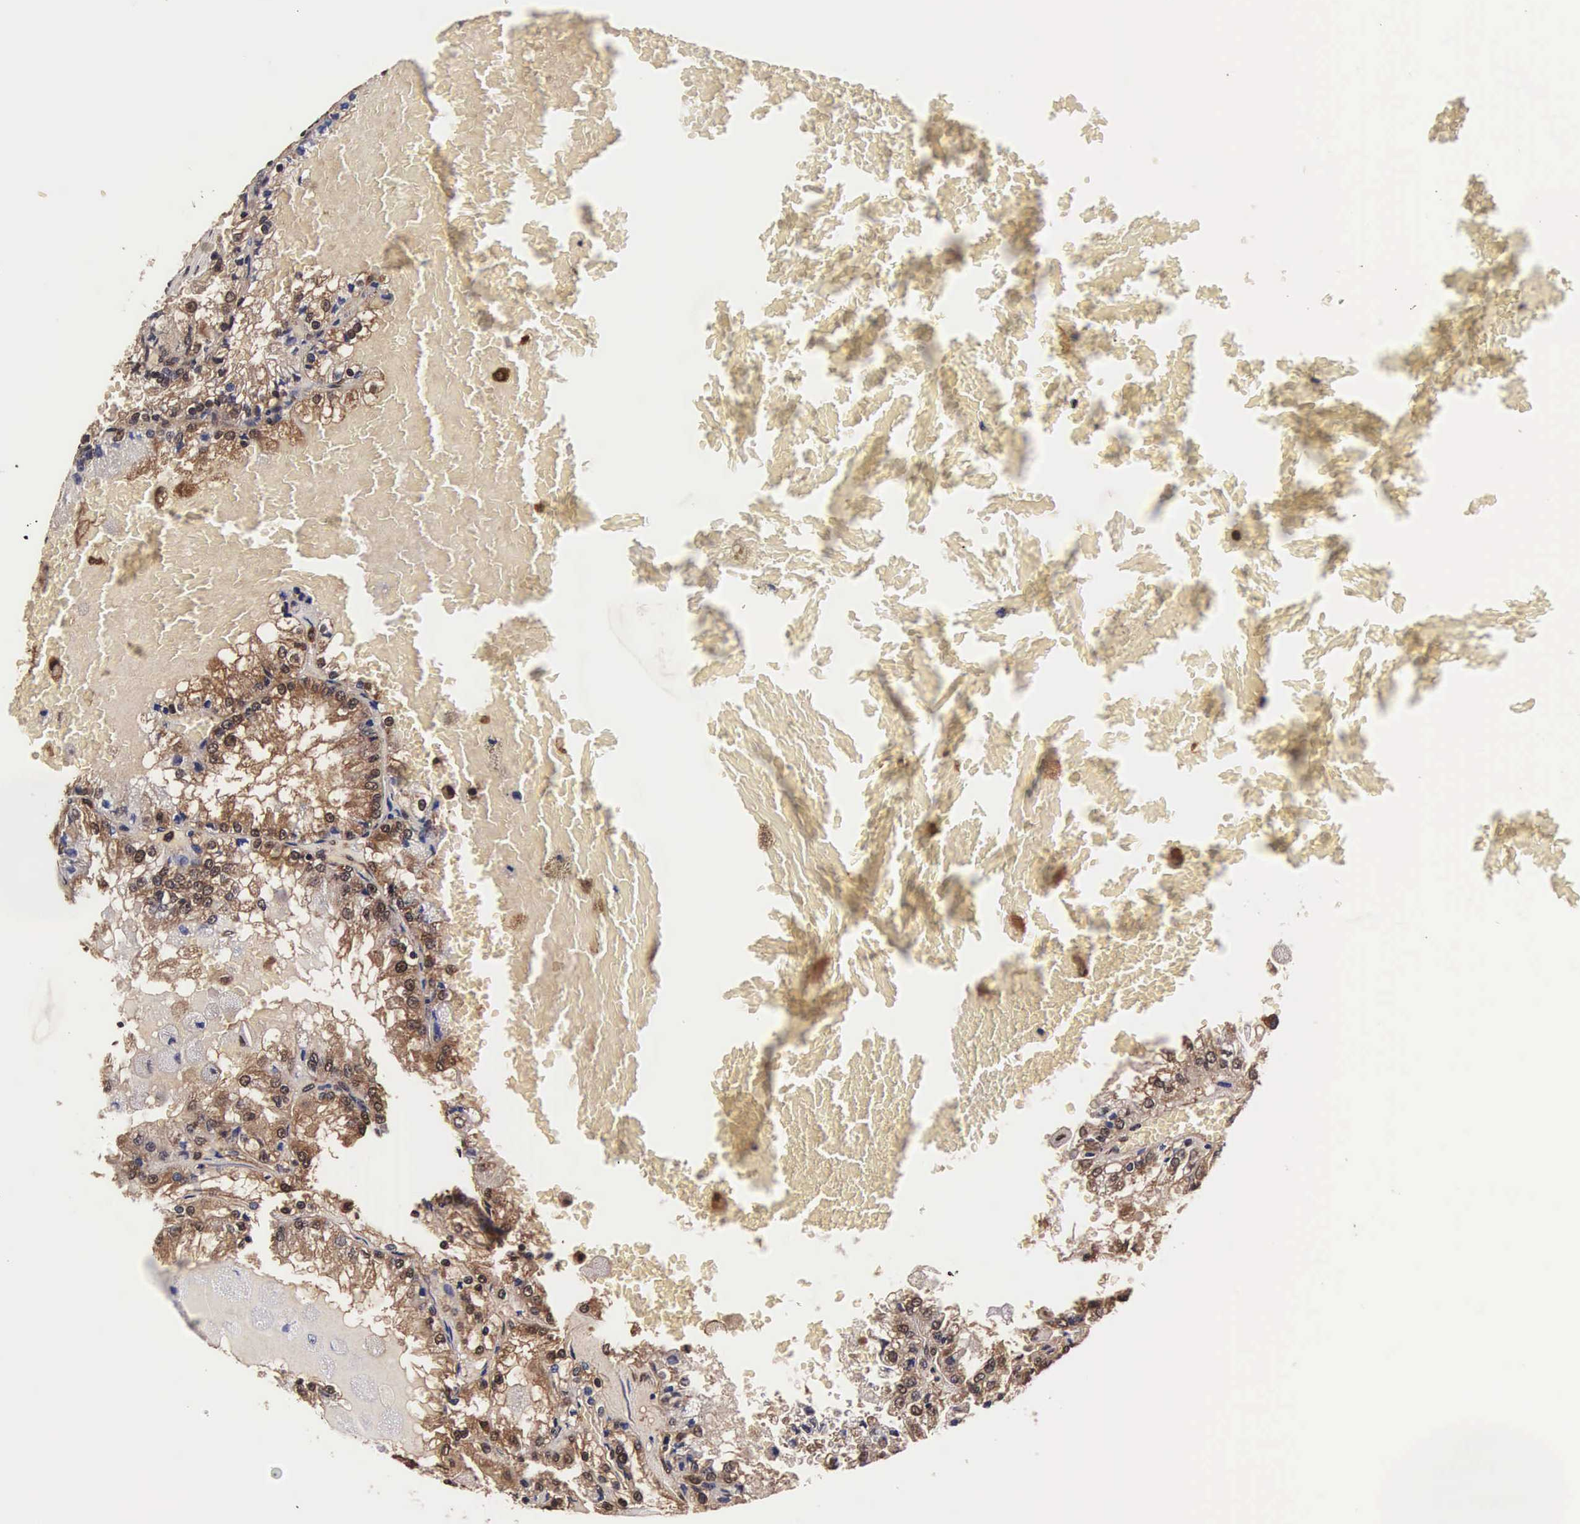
{"staining": {"intensity": "moderate", "quantity": "25%-75%", "location": "cytoplasmic/membranous,nuclear"}, "tissue": "renal cancer", "cell_type": "Tumor cells", "image_type": "cancer", "snomed": [{"axis": "morphology", "description": "Adenocarcinoma, NOS"}, {"axis": "topography", "description": "Kidney"}], "caption": "There is medium levels of moderate cytoplasmic/membranous and nuclear positivity in tumor cells of renal adenocarcinoma, as demonstrated by immunohistochemical staining (brown color).", "gene": "TECPR2", "patient": {"sex": "female", "age": 56}}